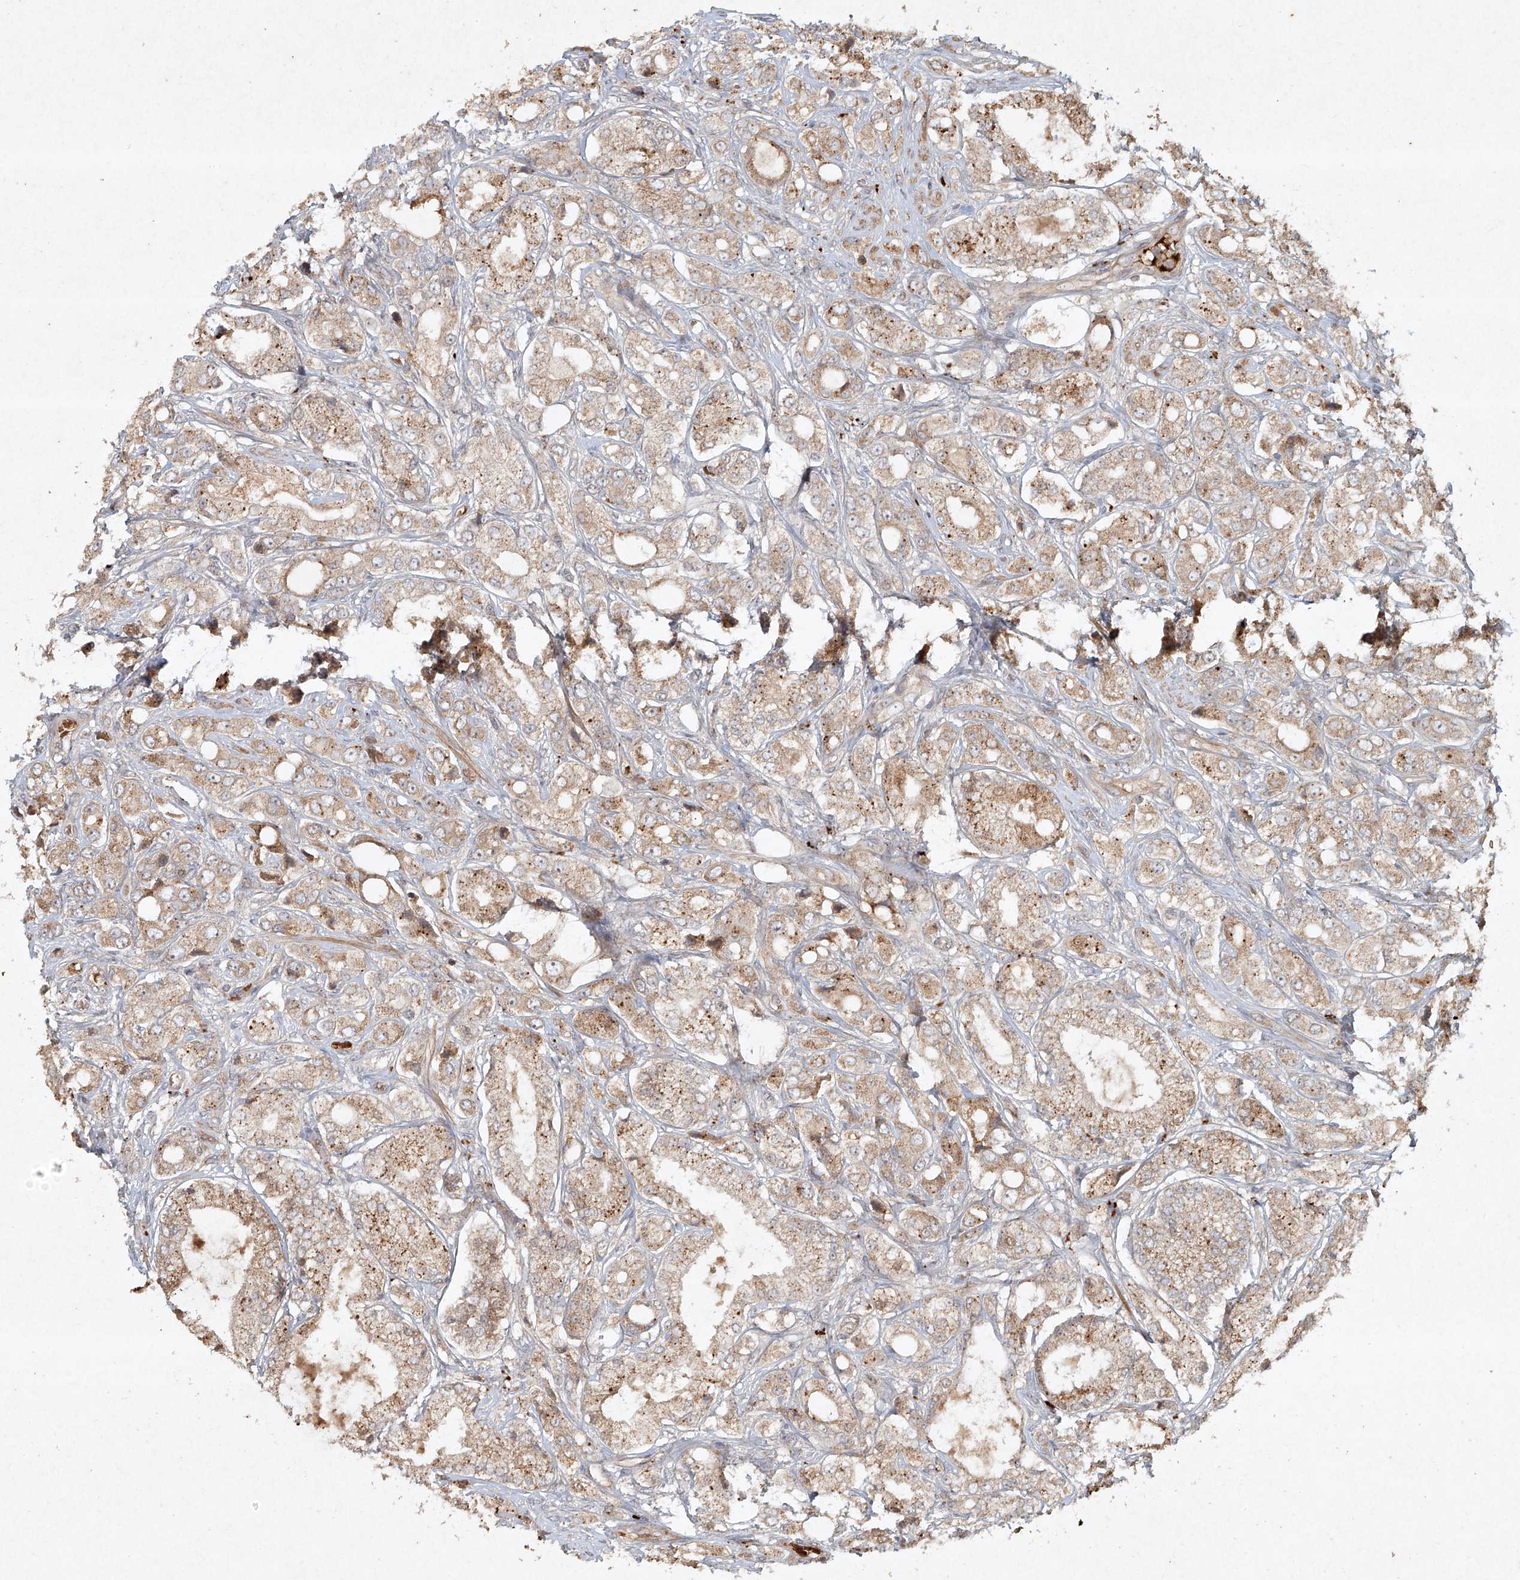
{"staining": {"intensity": "moderate", "quantity": ">75%", "location": "cytoplasmic/membranous"}, "tissue": "prostate cancer", "cell_type": "Tumor cells", "image_type": "cancer", "snomed": [{"axis": "morphology", "description": "Adenocarcinoma, High grade"}, {"axis": "topography", "description": "Prostate"}], "caption": "This histopathology image reveals prostate cancer stained with immunohistochemistry (IHC) to label a protein in brown. The cytoplasmic/membranous of tumor cells show moderate positivity for the protein. Nuclei are counter-stained blue.", "gene": "CYYR1", "patient": {"sex": "male", "age": 65}}